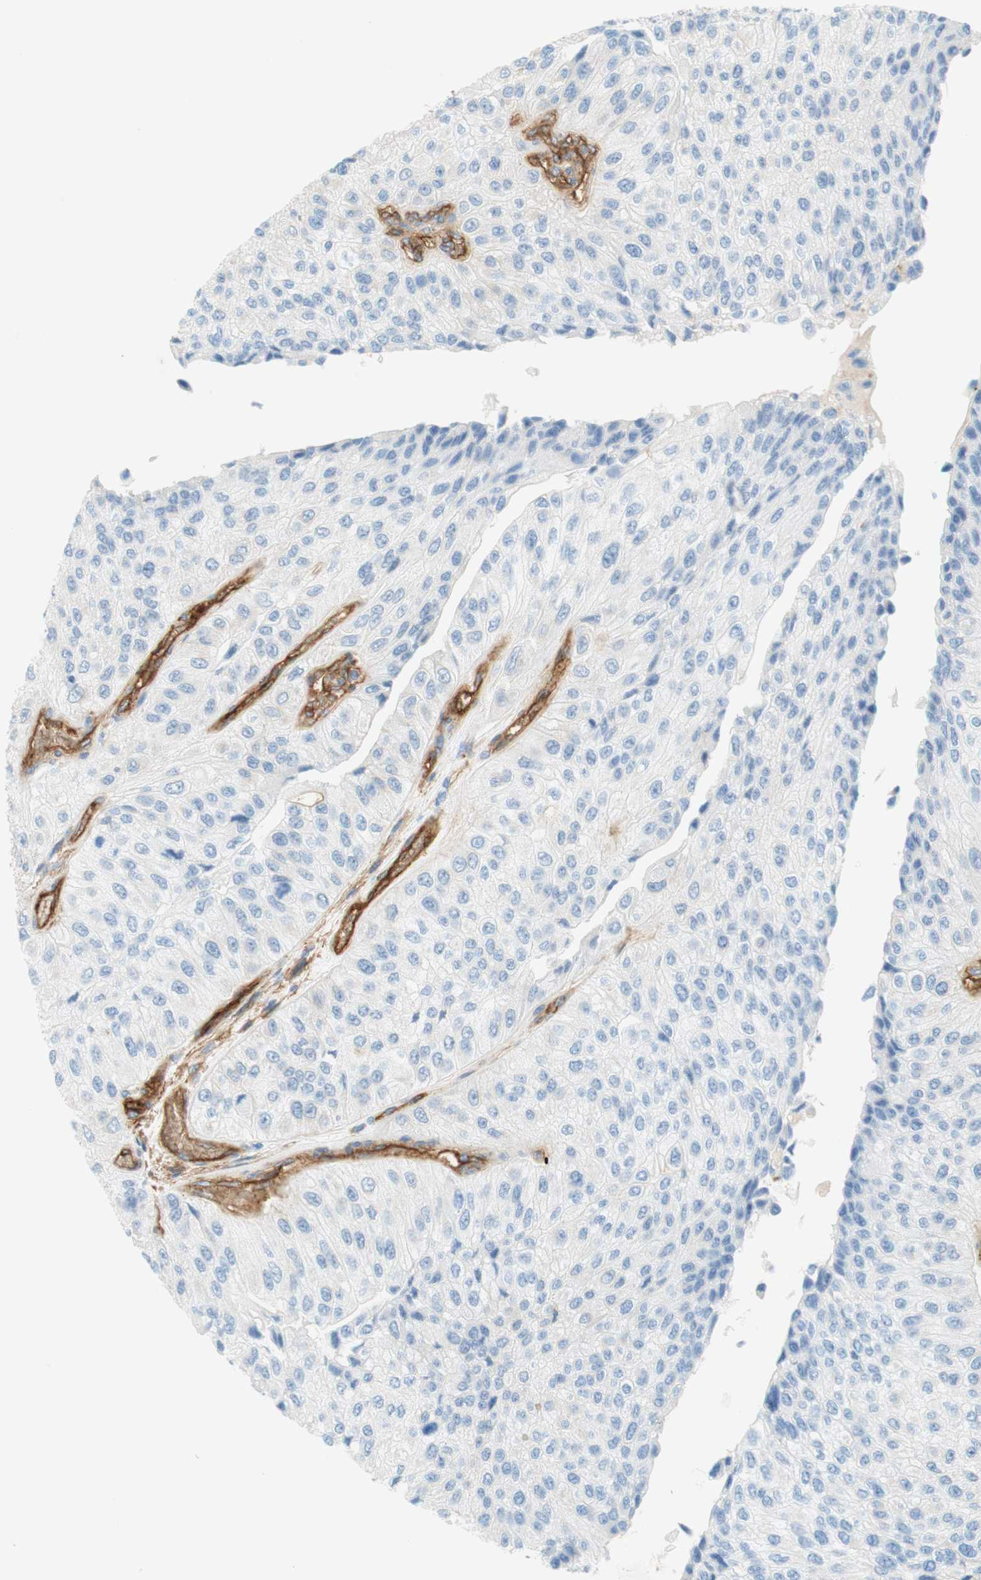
{"staining": {"intensity": "negative", "quantity": "none", "location": "none"}, "tissue": "urothelial cancer", "cell_type": "Tumor cells", "image_type": "cancer", "snomed": [{"axis": "morphology", "description": "Urothelial carcinoma, High grade"}, {"axis": "topography", "description": "Kidney"}, {"axis": "topography", "description": "Urinary bladder"}], "caption": "Urothelial cancer was stained to show a protein in brown. There is no significant positivity in tumor cells.", "gene": "STOM", "patient": {"sex": "male", "age": 77}}